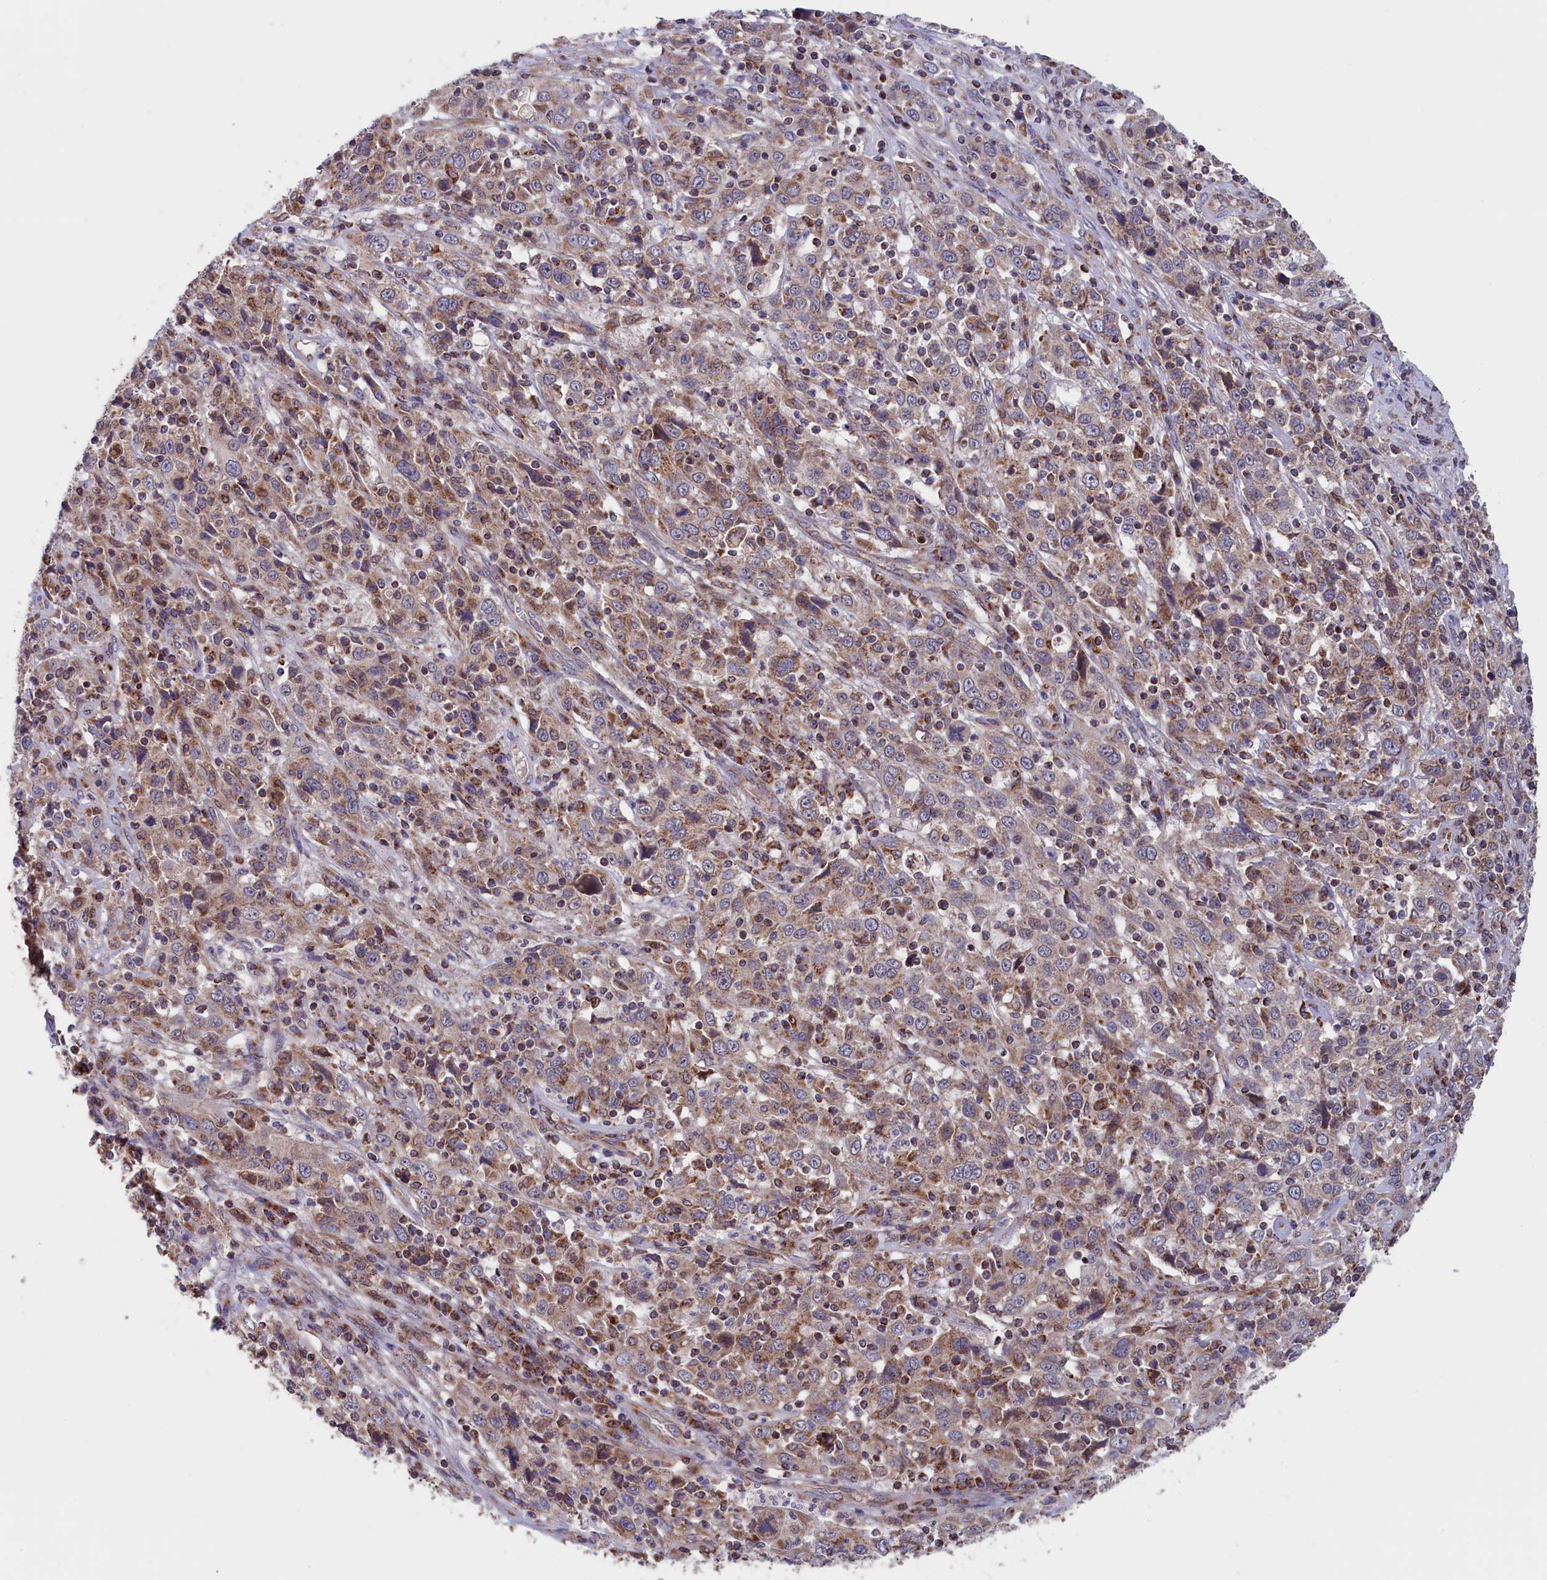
{"staining": {"intensity": "moderate", "quantity": "<25%", "location": "cytoplasmic/membranous"}, "tissue": "cervical cancer", "cell_type": "Tumor cells", "image_type": "cancer", "snomed": [{"axis": "morphology", "description": "Squamous cell carcinoma, NOS"}, {"axis": "topography", "description": "Cervix"}], "caption": "Tumor cells show low levels of moderate cytoplasmic/membranous staining in about <25% of cells in cervical cancer.", "gene": "TIMM44", "patient": {"sex": "female", "age": 46}}